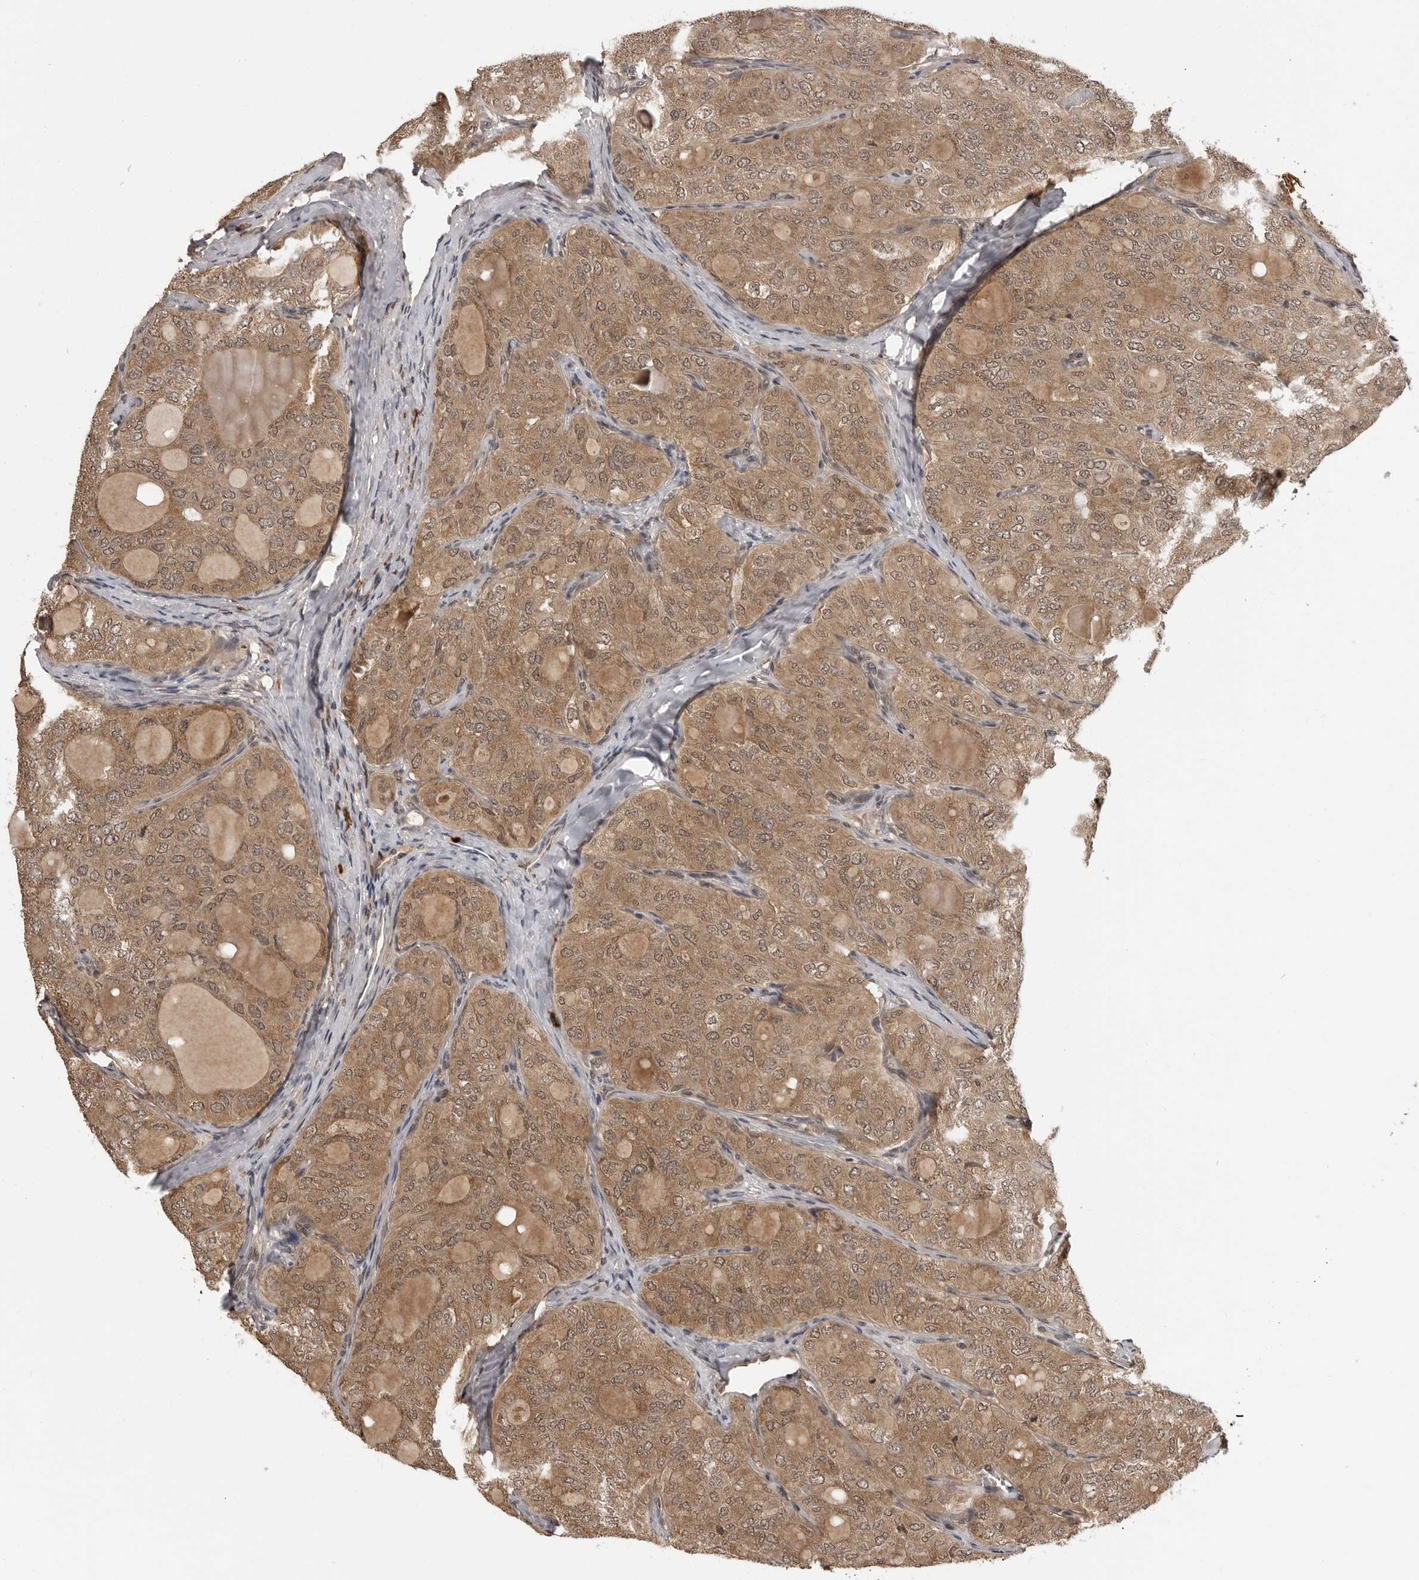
{"staining": {"intensity": "moderate", "quantity": ">75%", "location": "cytoplasmic/membranous,nuclear"}, "tissue": "thyroid cancer", "cell_type": "Tumor cells", "image_type": "cancer", "snomed": [{"axis": "morphology", "description": "Follicular adenoma carcinoma, NOS"}, {"axis": "topography", "description": "Thyroid gland"}], "caption": "Immunohistochemical staining of human thyroid cancer (follicular adenoma carcinoma) displays moderate cytoplasmic/membranous and nuclear protein positivity in about >75% of tumor cells. The protein of interest is stained brown, and the nuclei are stained in blue (DAB IHC with brightfield microscopy, high magnification).", "gene": "IL24", "patient": {"sex": "male", "age": 75}}